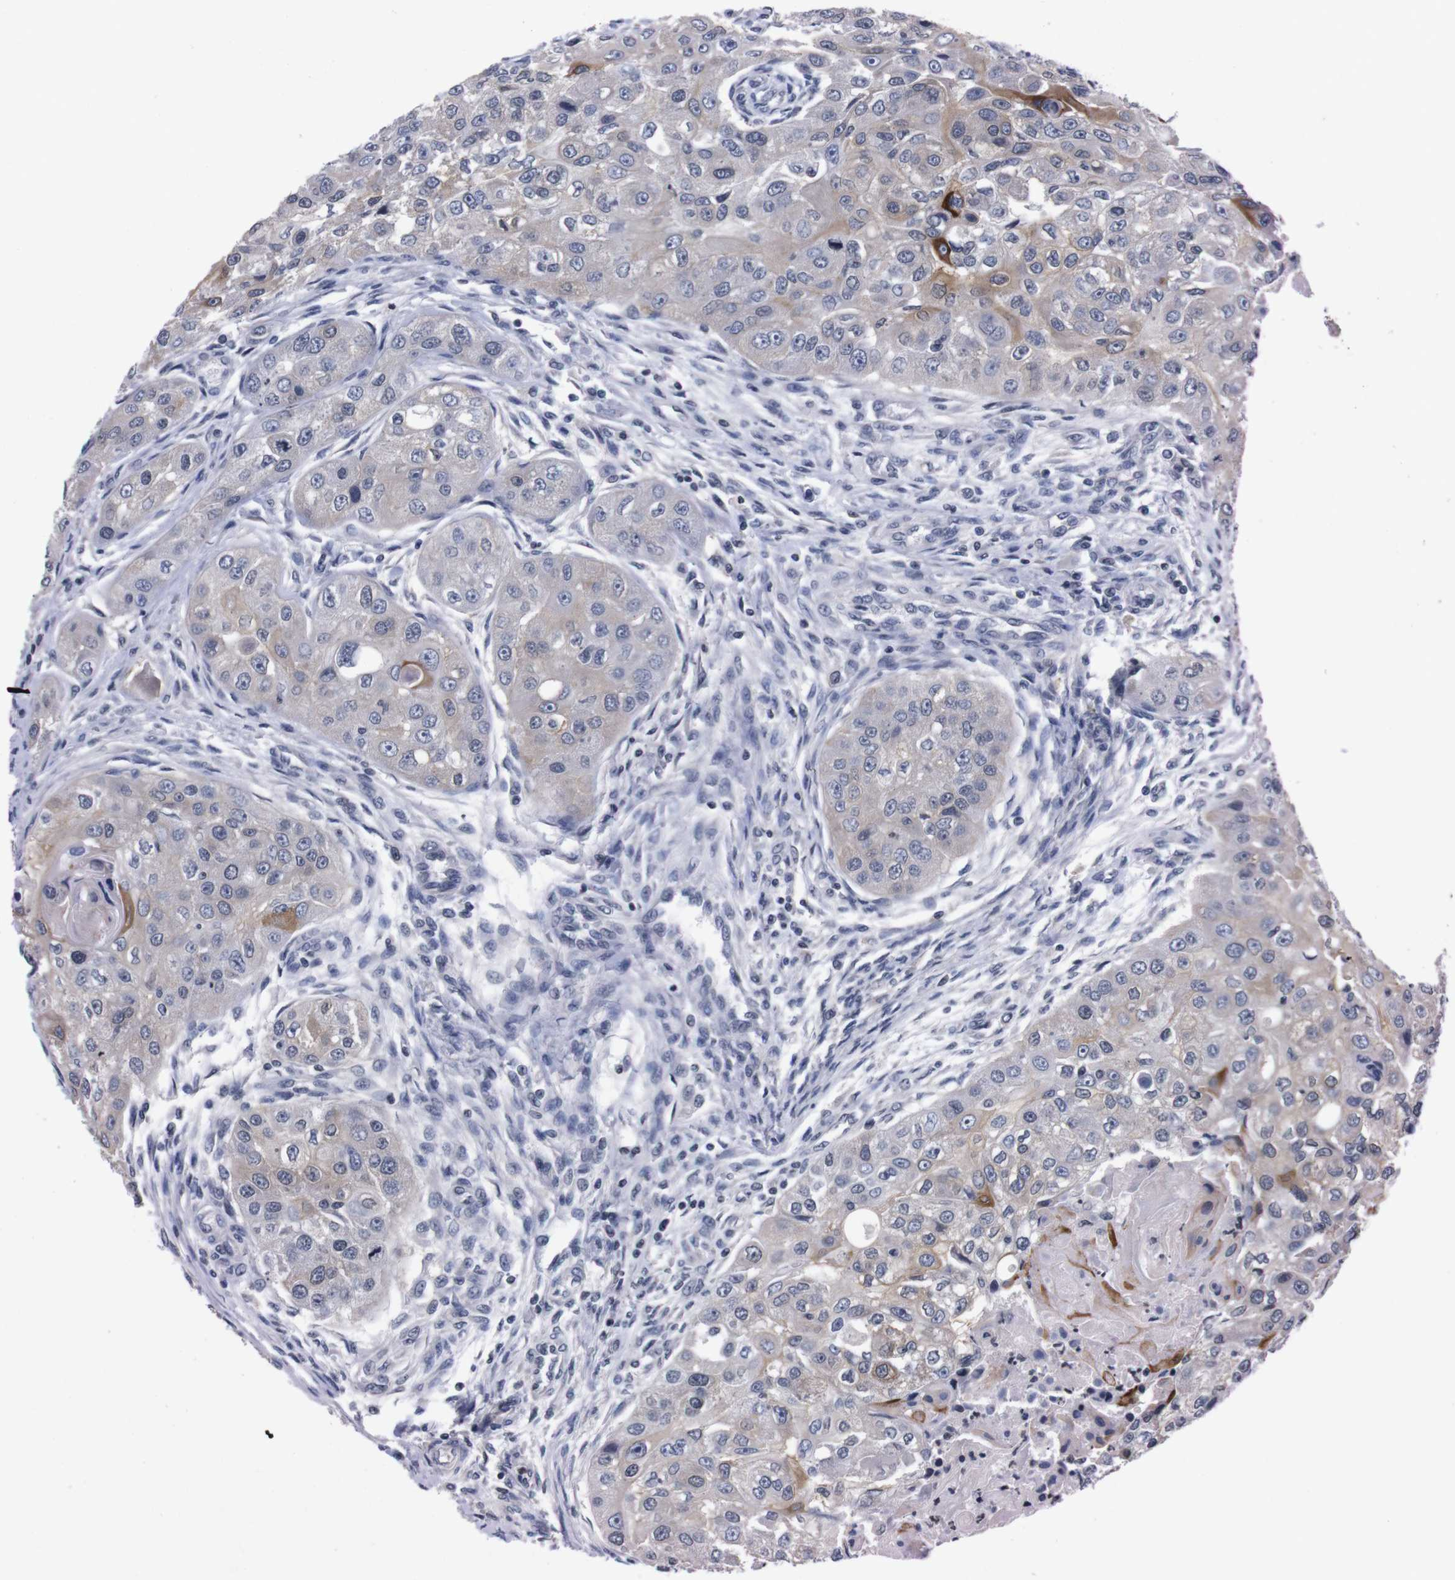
{"staining": {"intensity": "weak", "quantity": "<25%", "location": "cytoplasmic/membranous"}, "tissue": "head and neck cancer", "cell_type": "Tumor cells", "image_type": "cancer", "snomed": [{"axis": "morphology", "description": "Normal tissue, NOS"}, {"axis": "morphology", "description": "Squamous cell carcinoma, NOS"}, {"axis": "topography", "description": "Skeletal muscle"}, {"axis": "topography", "description": "Head-Neck"}], "caption": "IHC micrograph of neoplastic tissue: head and neck squamous cell carcinoma stained with DAB (3,3'-diaminobenzidine) reveals no significant protein staining in tumor cells.", "gene": "TNFRSF21", "patient": {"sex": "male", "age": 51}}